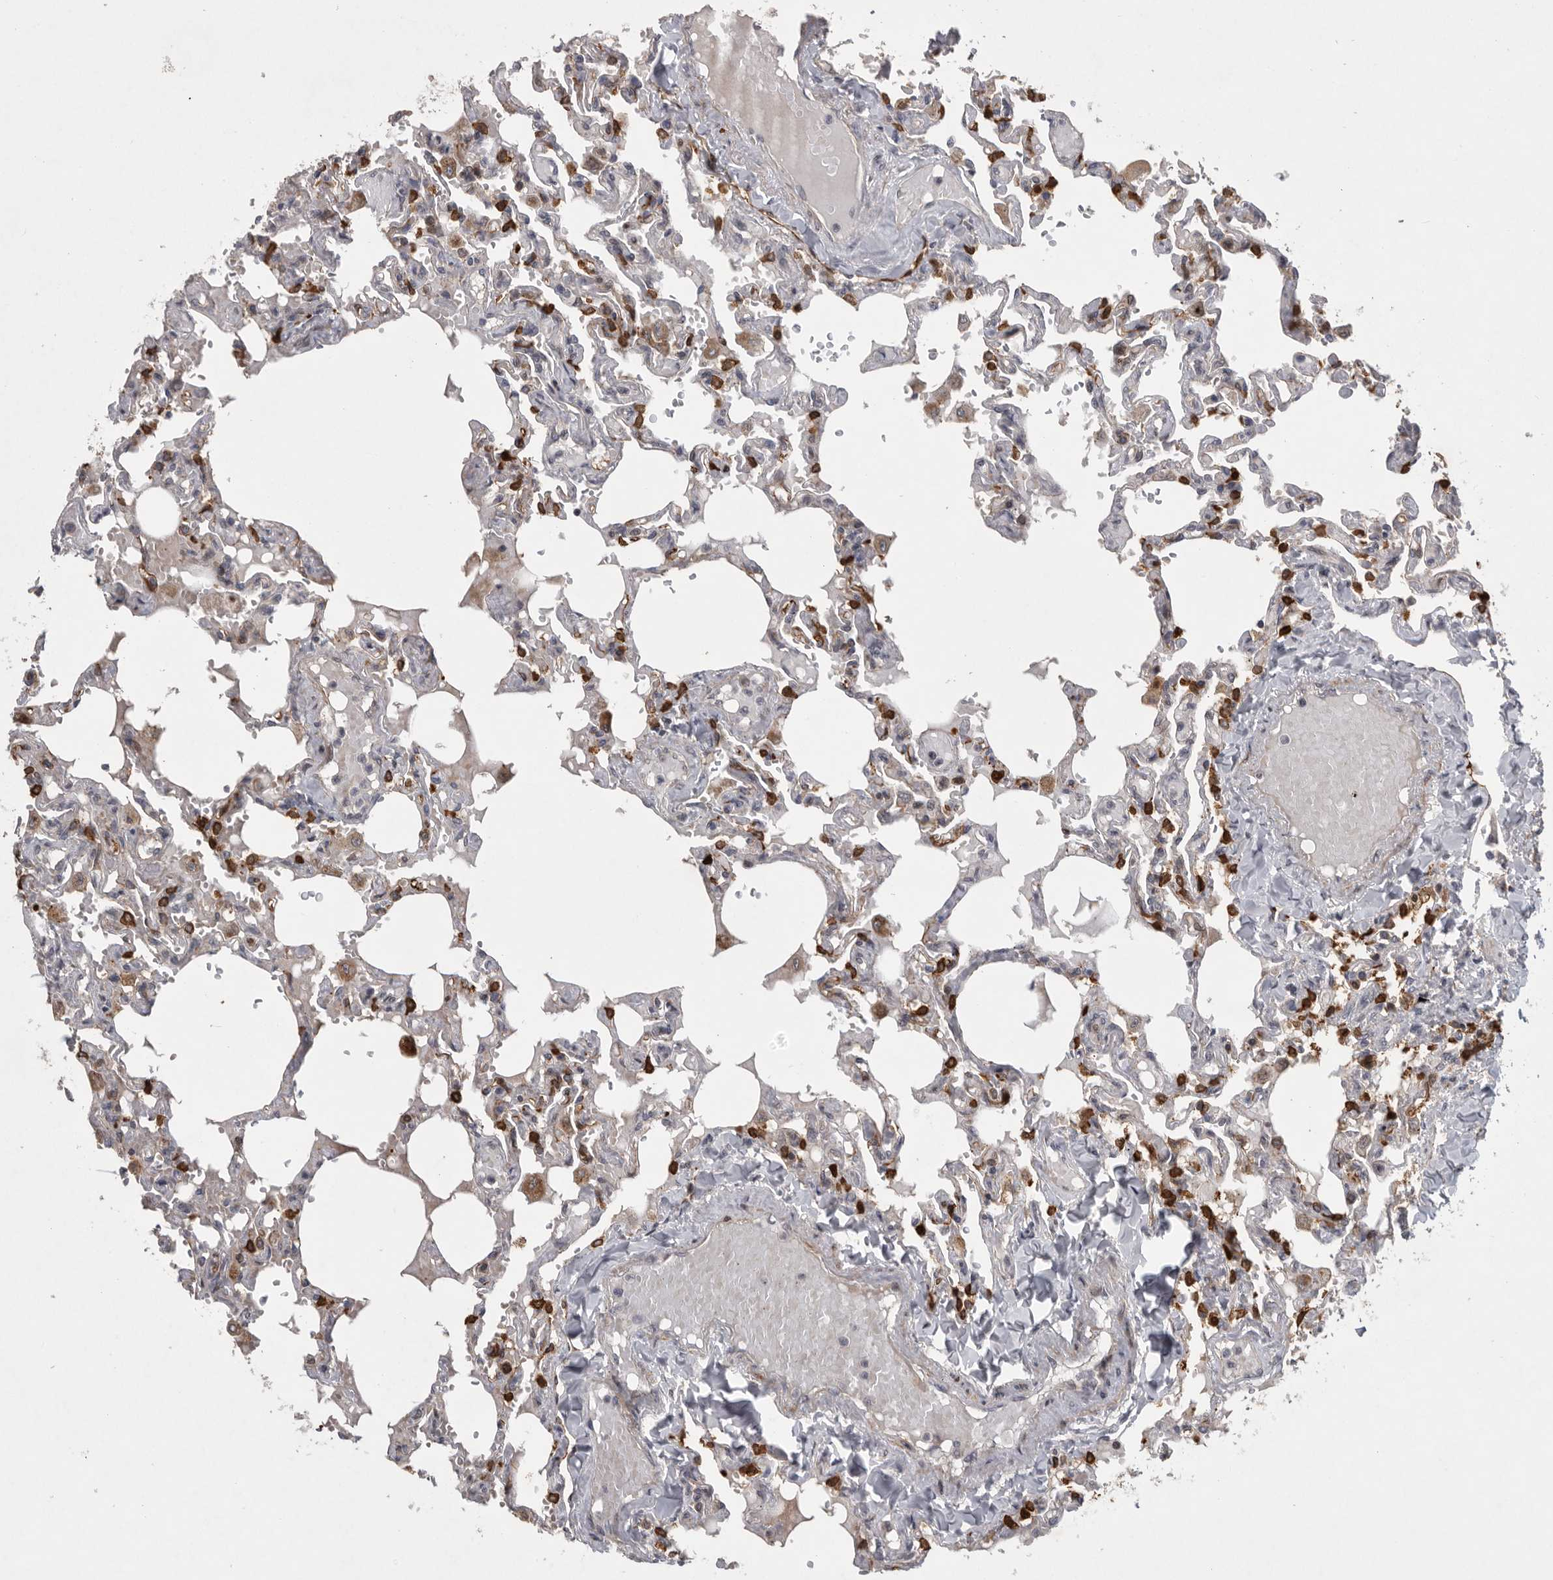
{"staining": {"intensity": "strong", "quantity": "<25%", "location": "cytoplasmic/membranous"}, "tissue": "lung", "cell_type": "Alveolar cells", "image_type": "normal", "snomed": [{"axis": "morphology", "description": "Normal tissue, NOS"}, {"axis": "topography", "description": "Lung"}], "caption": "Alveolar cells demonstrate strong cytoplasmic/membranous positivity in approximately <25% of cells in unremarkable lung.", "gene": "MPDZ", "patient": {"sex": "male", "age": 21}}